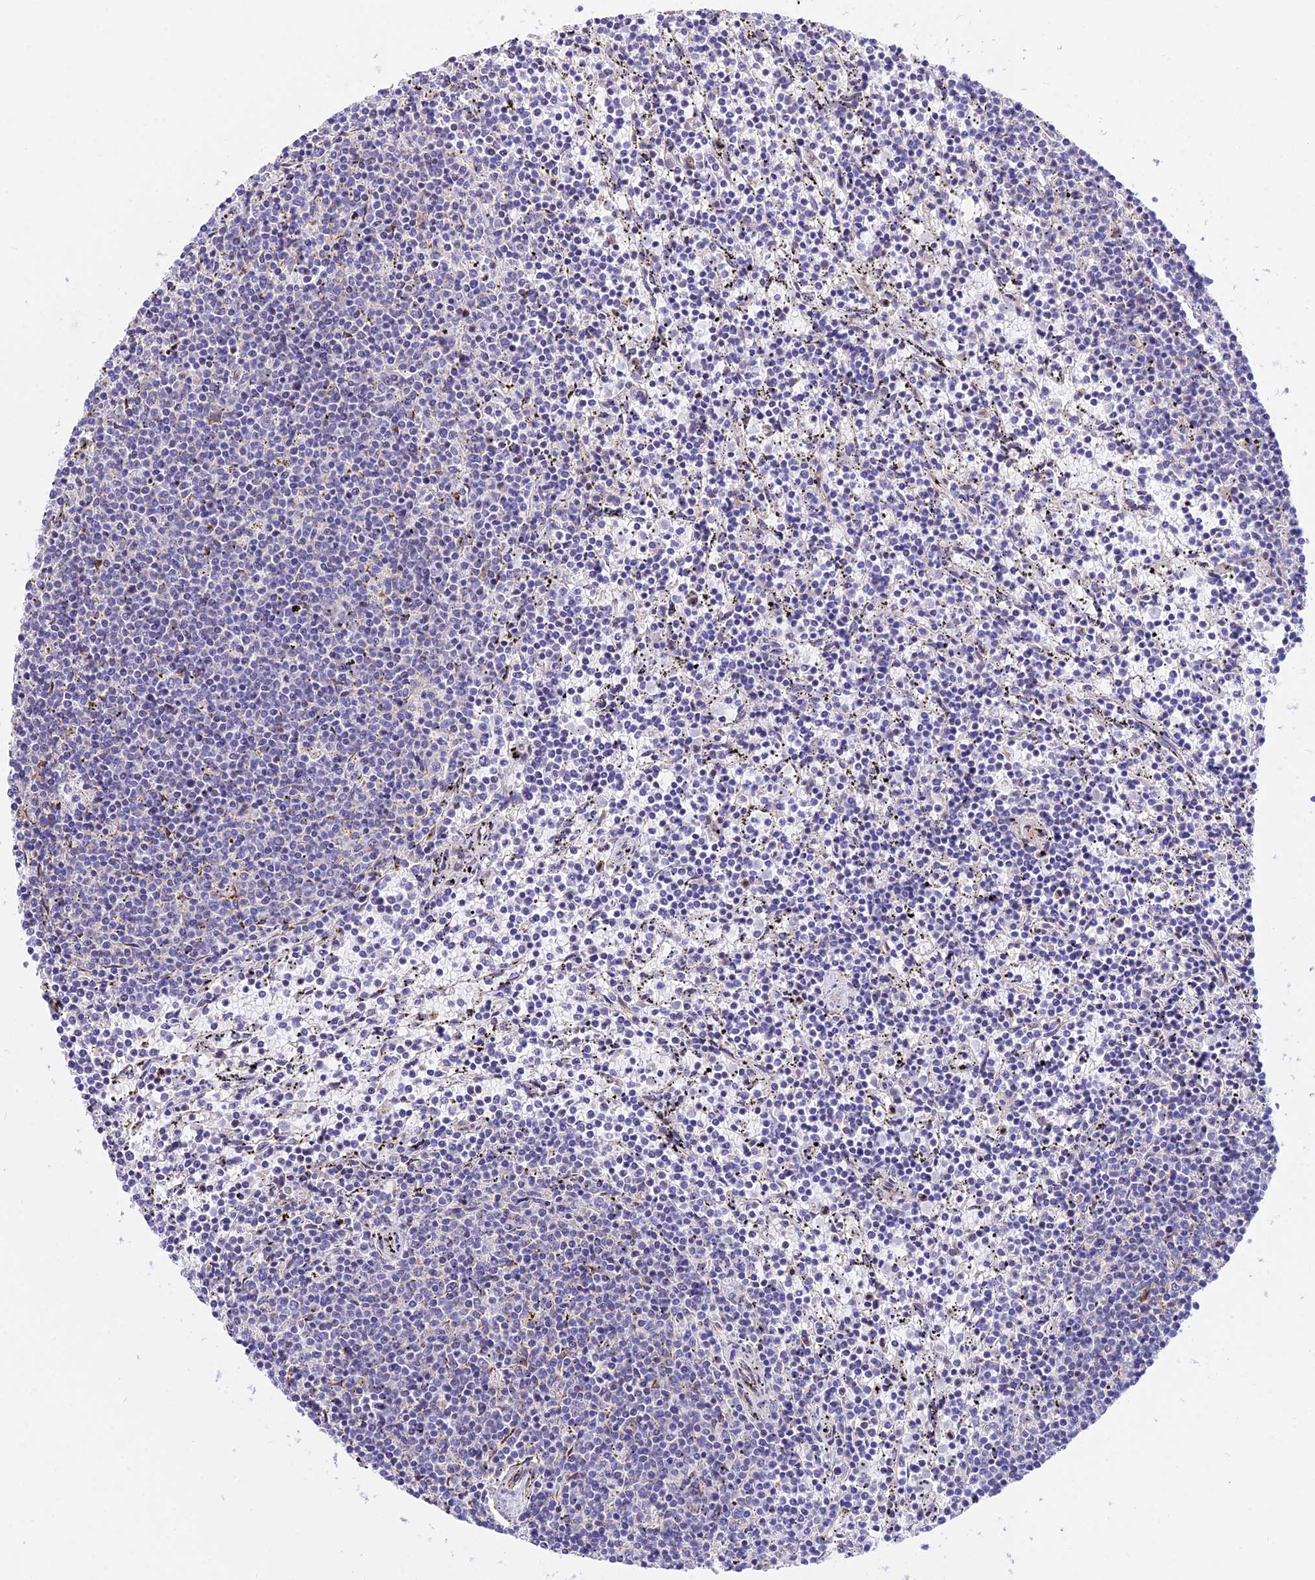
{"staining": {"intensity": "negative", "quantity": "none", "location": "none"}, "tissue": "lymphoma", "cell_type": "Tumor cells", "image_type": "cancer", "snomed": [{"axis": "morphology", "description": "Malignant lymphoma, non-Hodgkin's type, Low grade"}, {"axis": "topography", "description": "Spleen"}], "caption": "Low-grade malignant lymphoma, non-Hodgkin's type was stained to show a protein in brown. There is no significant expression in tumor cells.", "gene": "TRIM43B", "patient": {"sex": "female", "age": 50}}